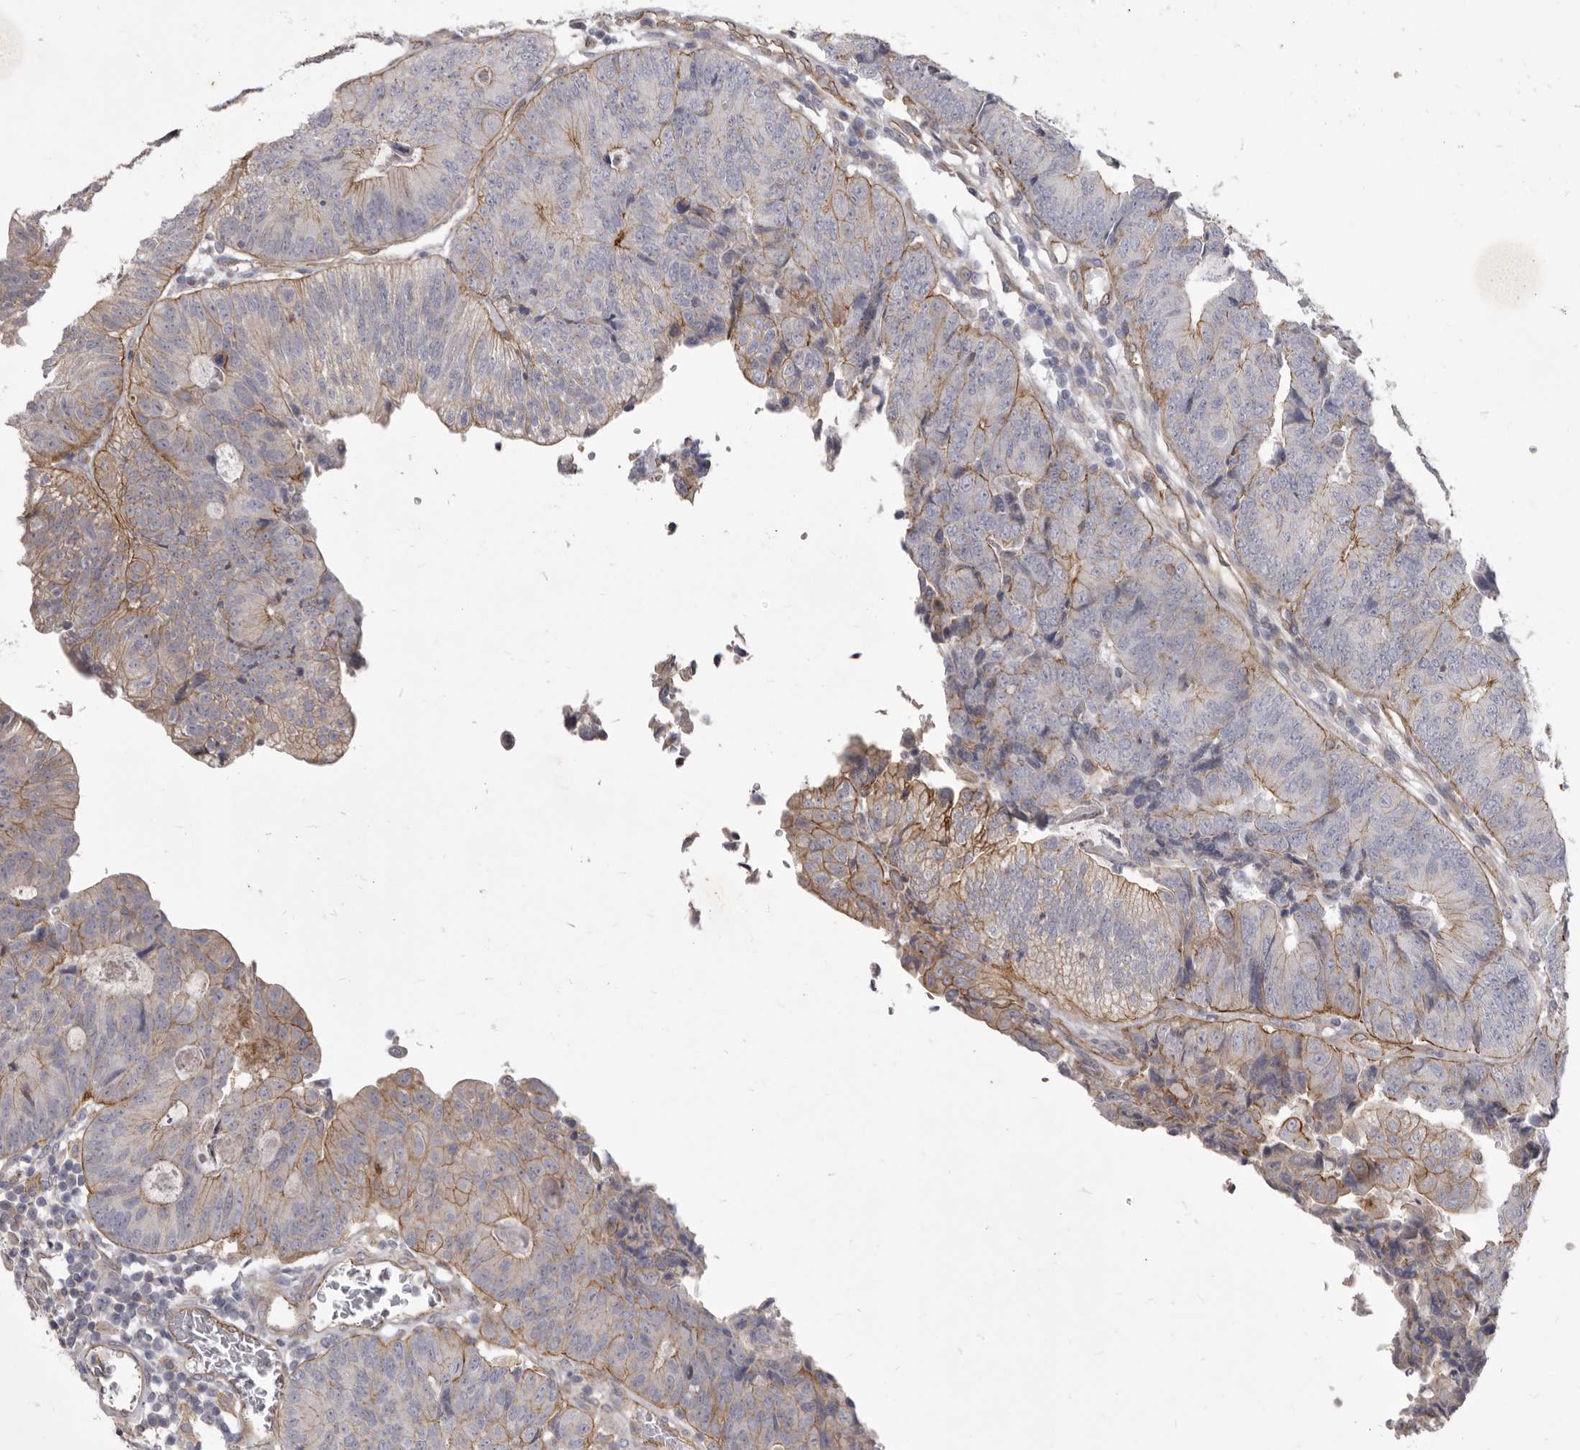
{"staining": {"intensity": "moderate", "quantity": "25%-75%", "location": "cytoplasmic/membranous"}, "tissue": "colorectal cancer", "cell_type": "Tumor cells", "image_type": "cancer", "snomed": [{"axis": "morphology", "description": "Adenocarcinoma, NOS"}, {"axis": "topography", "description": "Colon"}], "caption": "Colorectal cancer (adenocarcinoma) stained for a protein (brown) shows moderate cytoplasmic/membranous positive staining in about 25%-75% of tumor cells.", "gene": "P2RX6", "patient": {"sex": "female", "age": 67}}